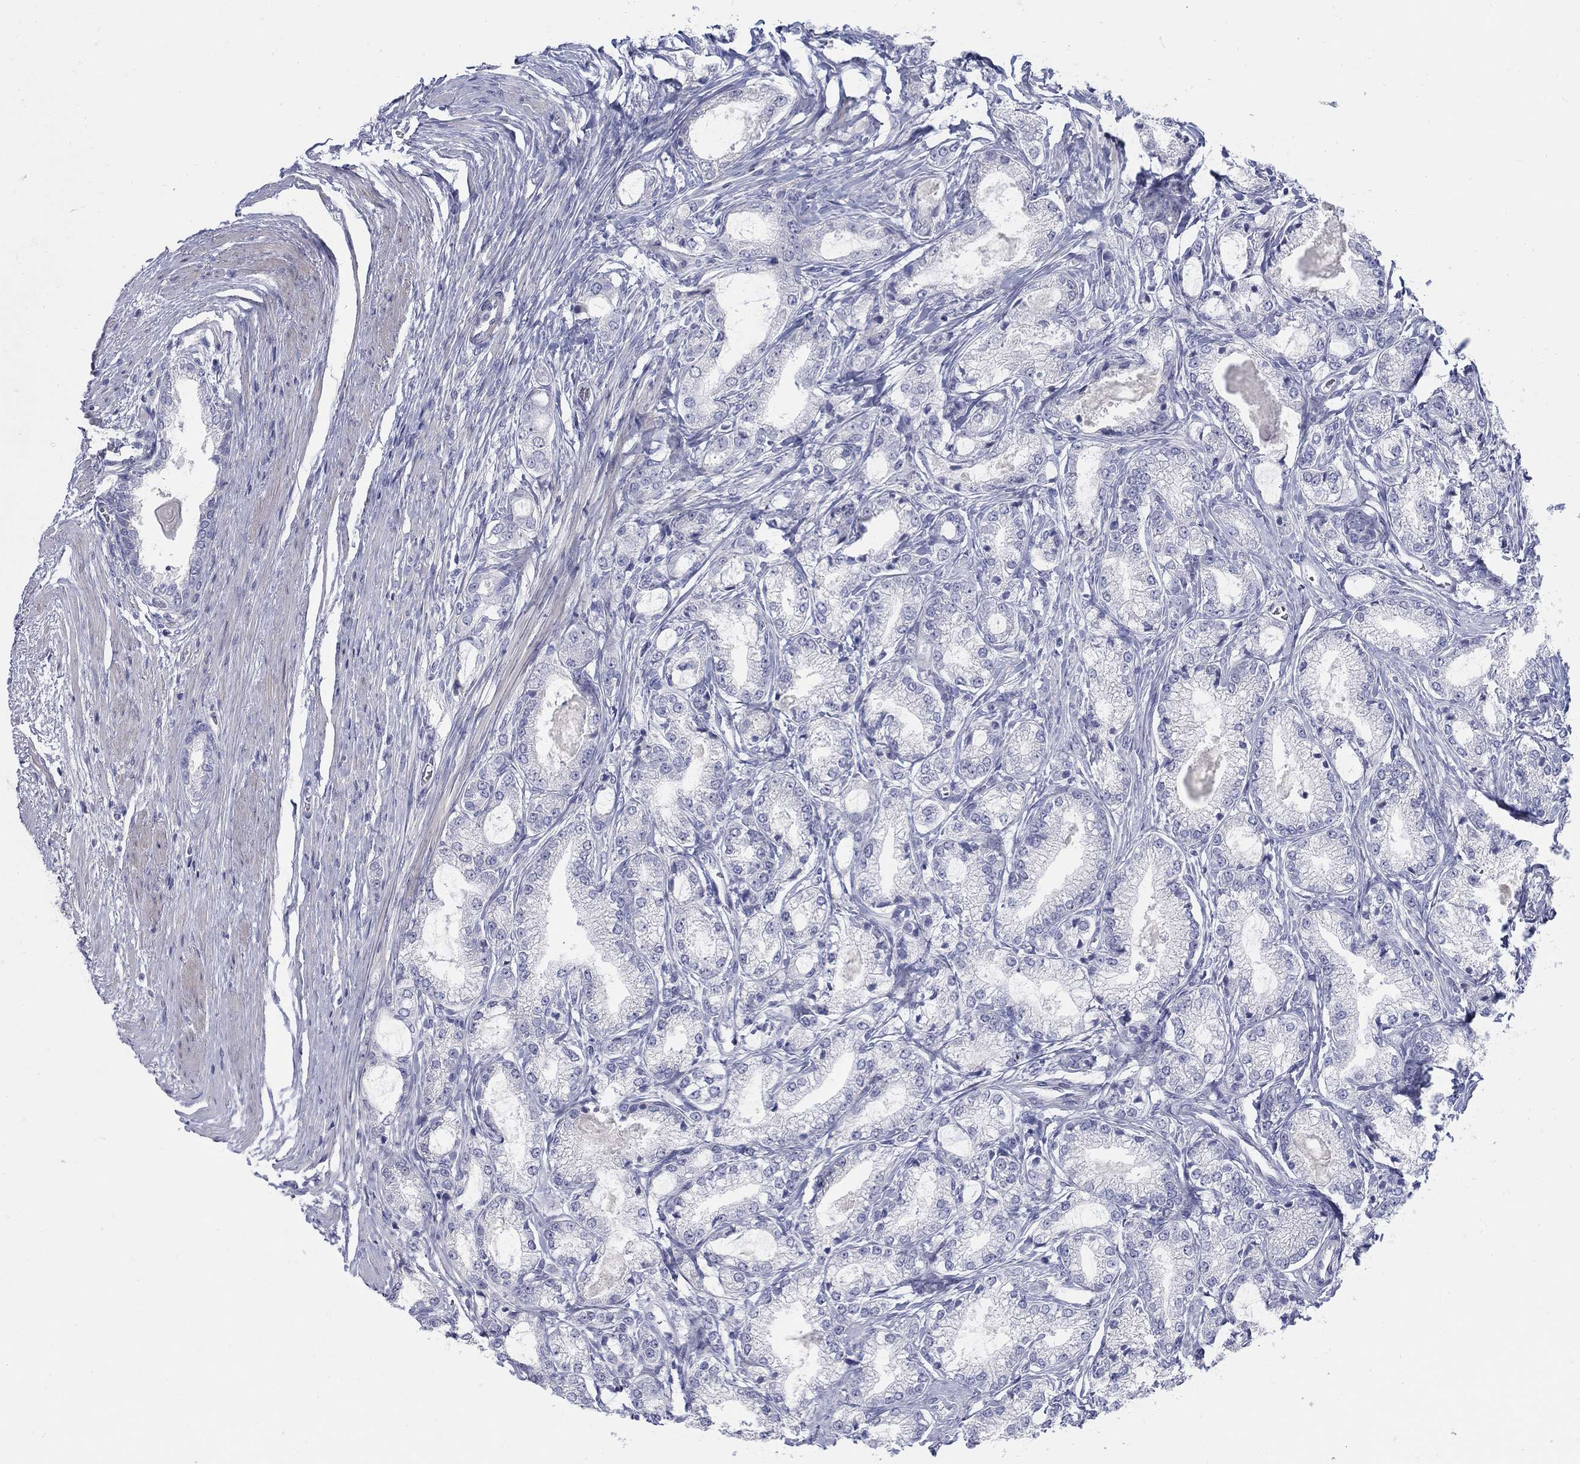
{"staining": {"intensity": "negative", "quantity": "none", "location": "none"}, "tissue": "prostate cancer", "cell_type": "Tumor cells", "image_type": "cancer", "snomed": [{"axis": "morphology", "description": "Adenocarcinoma, NOS"}, {"axis": "topography", "description": "Prostate and seminal vesicle, NOS"}, {"axis": "topography", "description": "Prostate"}], "caption": "Prostate cancer (adenocarcinoma) was stained to show a protein in brown. There is no significant expression in tumor cells. (Brightfield microscopy of DAB IHC at high magnification).", "gene": "HEATR4", "patient": {"sex": "male", "age": 62}}